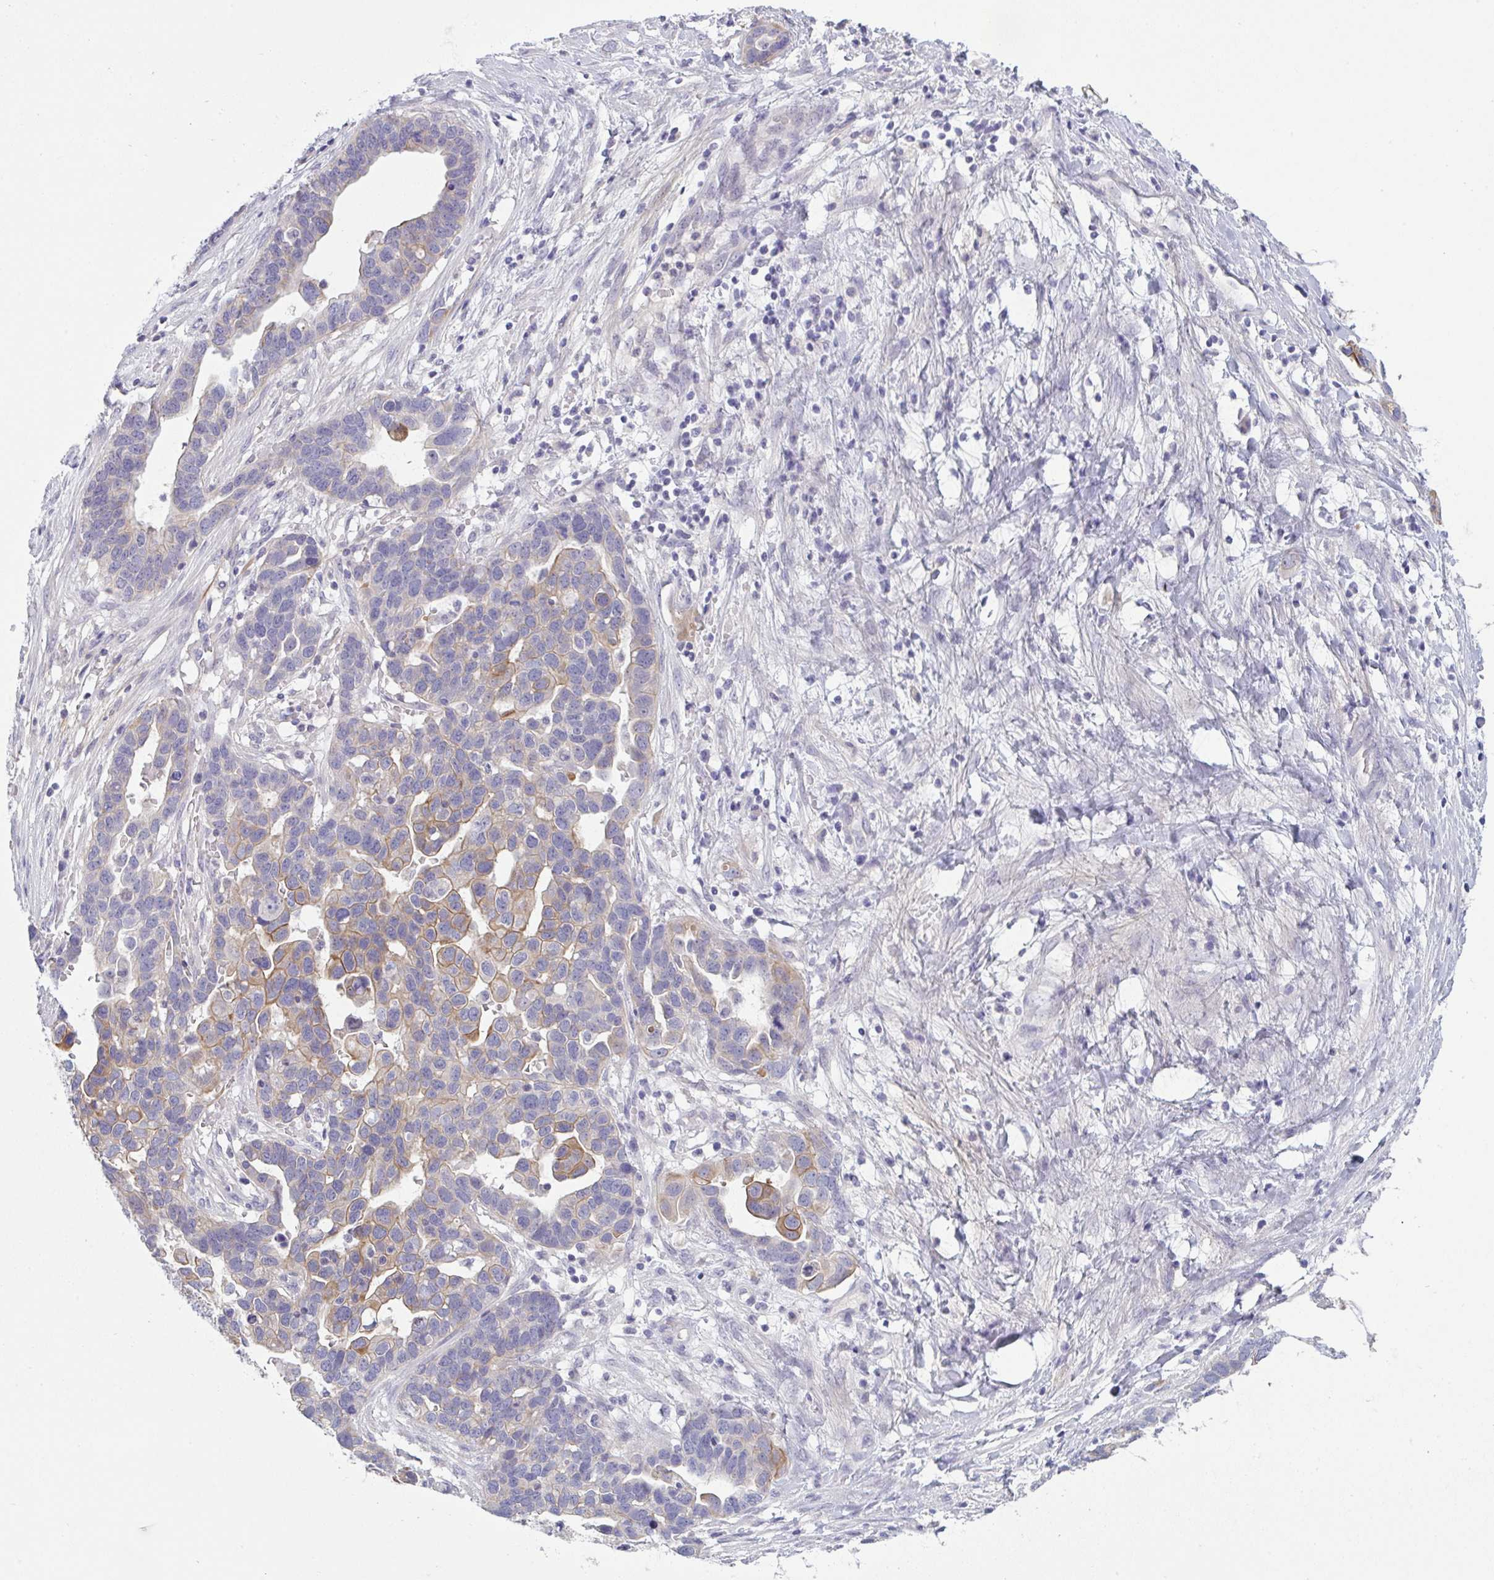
{"staining": {"intensity": "moderate", "quantity": "<25%", "location": "cytoplasmic/membranous"}, "tissue": "ovarian cancer", "cell_type": "Tumor cells", "image_type": "cancer", "snomed": [{"axis": "morphology", "description": "Cystadenocarcinoma, serous, NOS"}, {"axis": "topography", "description": "Ovary"}], "caption": "DAB immunohistochemical staining of human ovarian cancer exhibits moderate cytoplasmic/membranous protein staining in approximately <25% of tumor cells. (Stains: DAB in brown, nuclei in blue, Microscopy: brightfield microscopy at high magnification).", "gene": "TENT5D", "patient": {"sex": "female", "age": 54}}